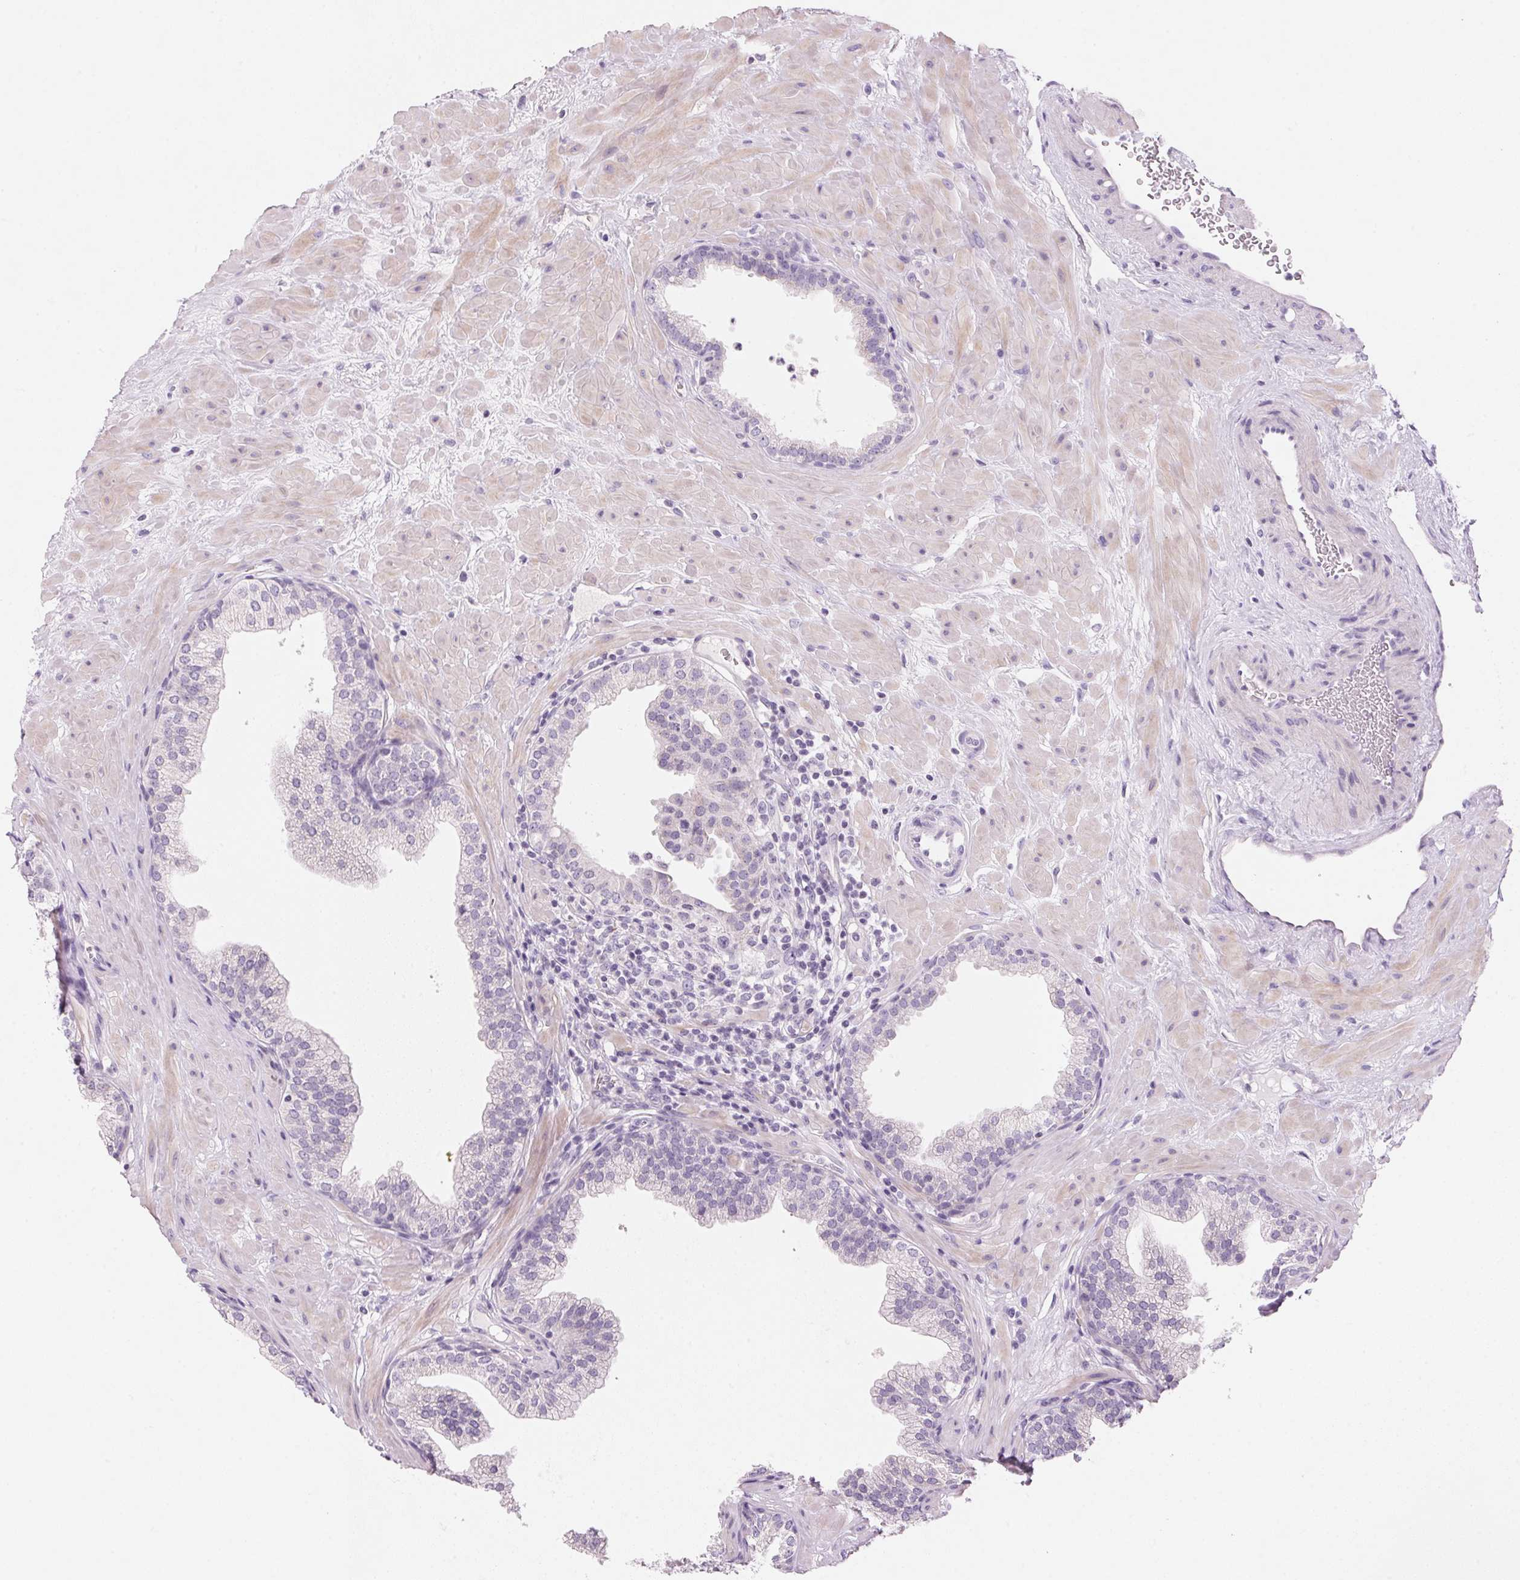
{"staining": {"intensity": "negative", "quantity": "none", "location": "none"}, "tissue": "prostate", "cell_type": "Glandular cells", "image_type": "normal", "snomed": [{"axis": "morphology", "description": "Normal tissue, NOS"}, {"axis": "topography", "description": "Prostate"}], "caption": "An immunohistochemistry photomicrograph of normal prostate is shown. There is no staining in glandular cells of prostate.", "gene": "CYP11B1", "patient": {"sex": "male", "age": 37}}